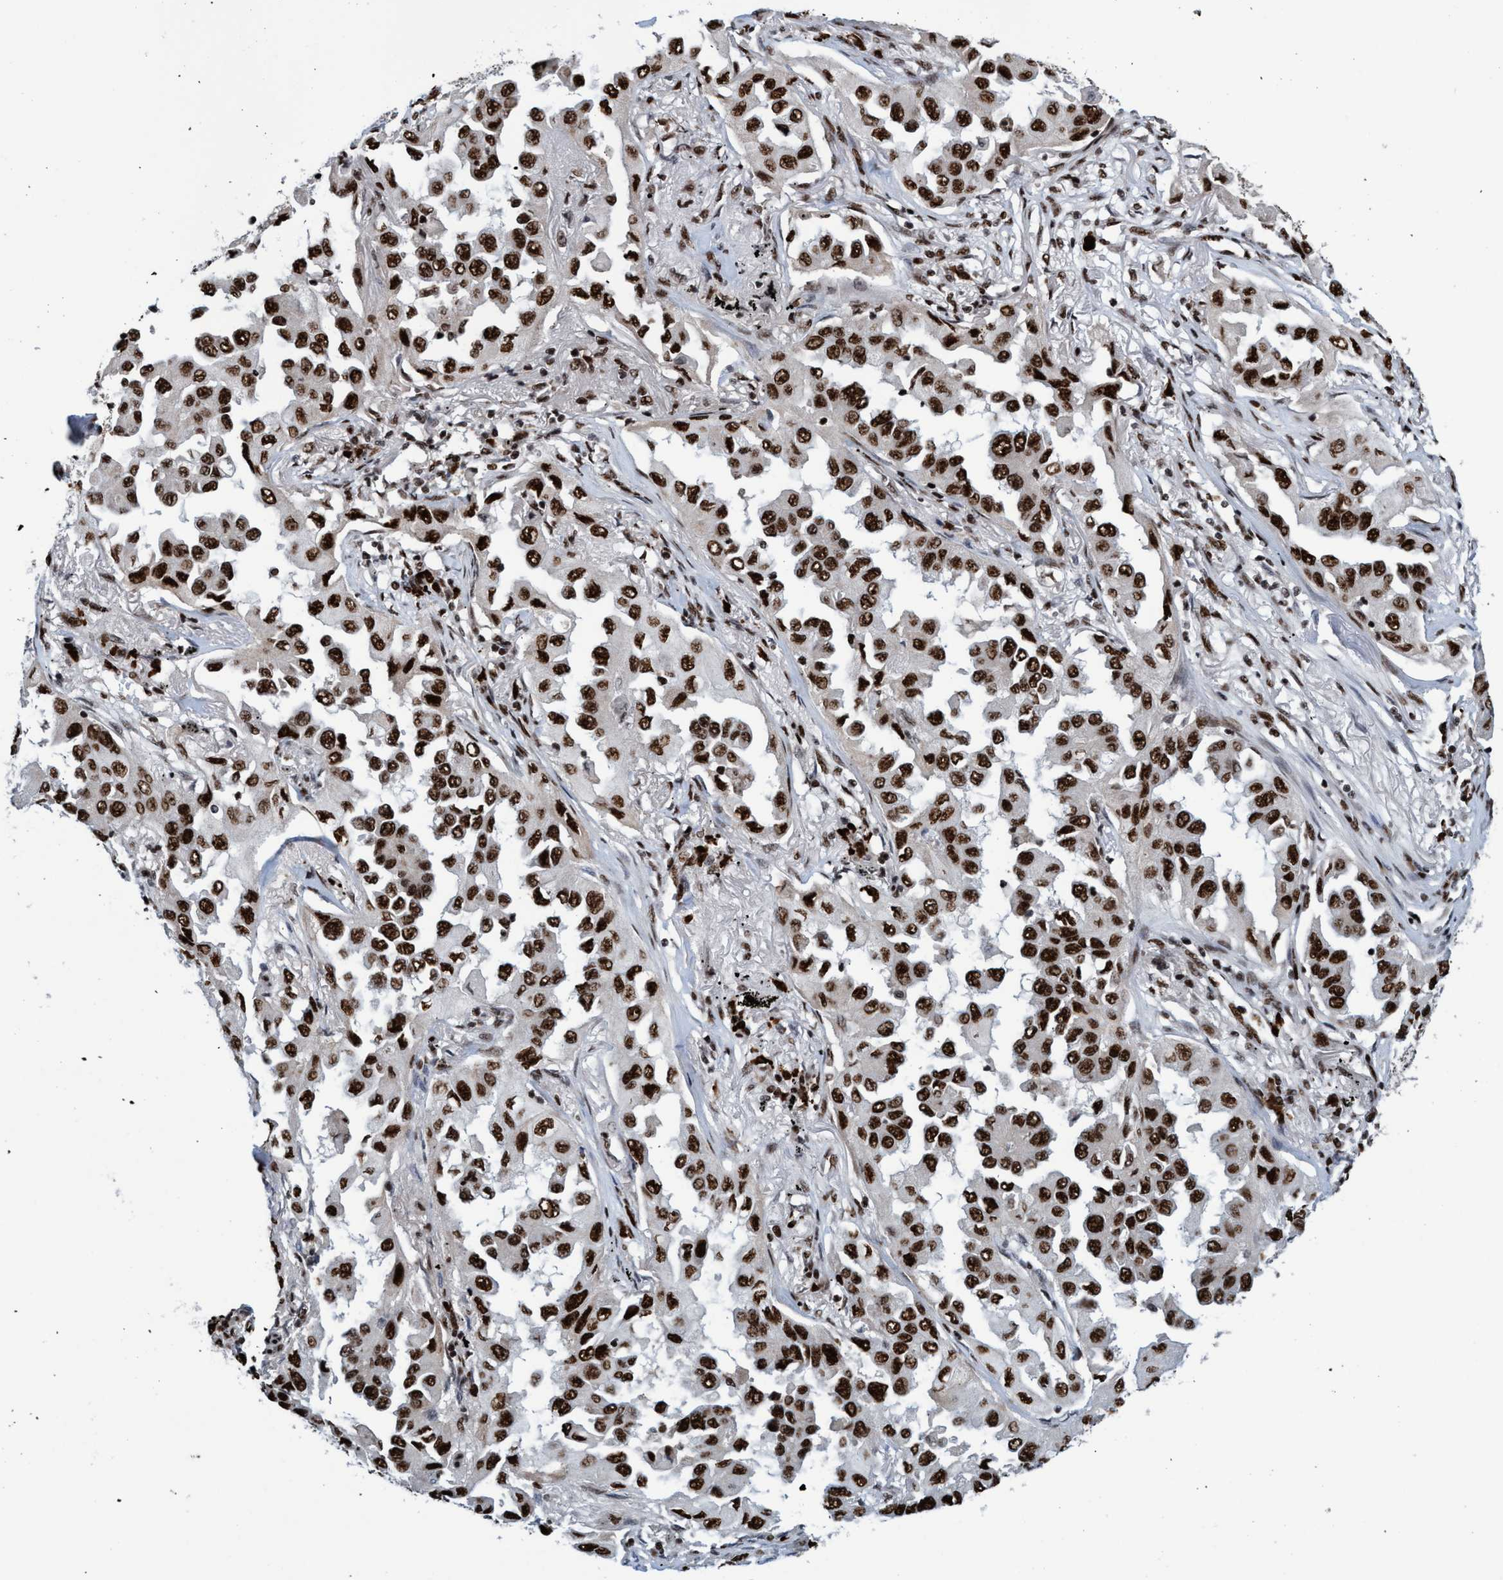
{"staining": {"intensity": "strong", "quantity": ">75%", "location": "nuclear"}, "tissue": "lung cancer", "cell_type": "Tumor cells", "image_type": "cancer", "snomed": [{"axis": "morphology", "description": "Adenocarcinoma, NOS"}, {"axis": "topography", "description": "Lung"}], "caption": "Human adenocarcinoma (lung) stained for a protein (brown) displays strong nuclear positive staining in approximately >75% of tumor cells.", "gene": "TOPBP1", "patient": {"sex": "female", "age": 65}}